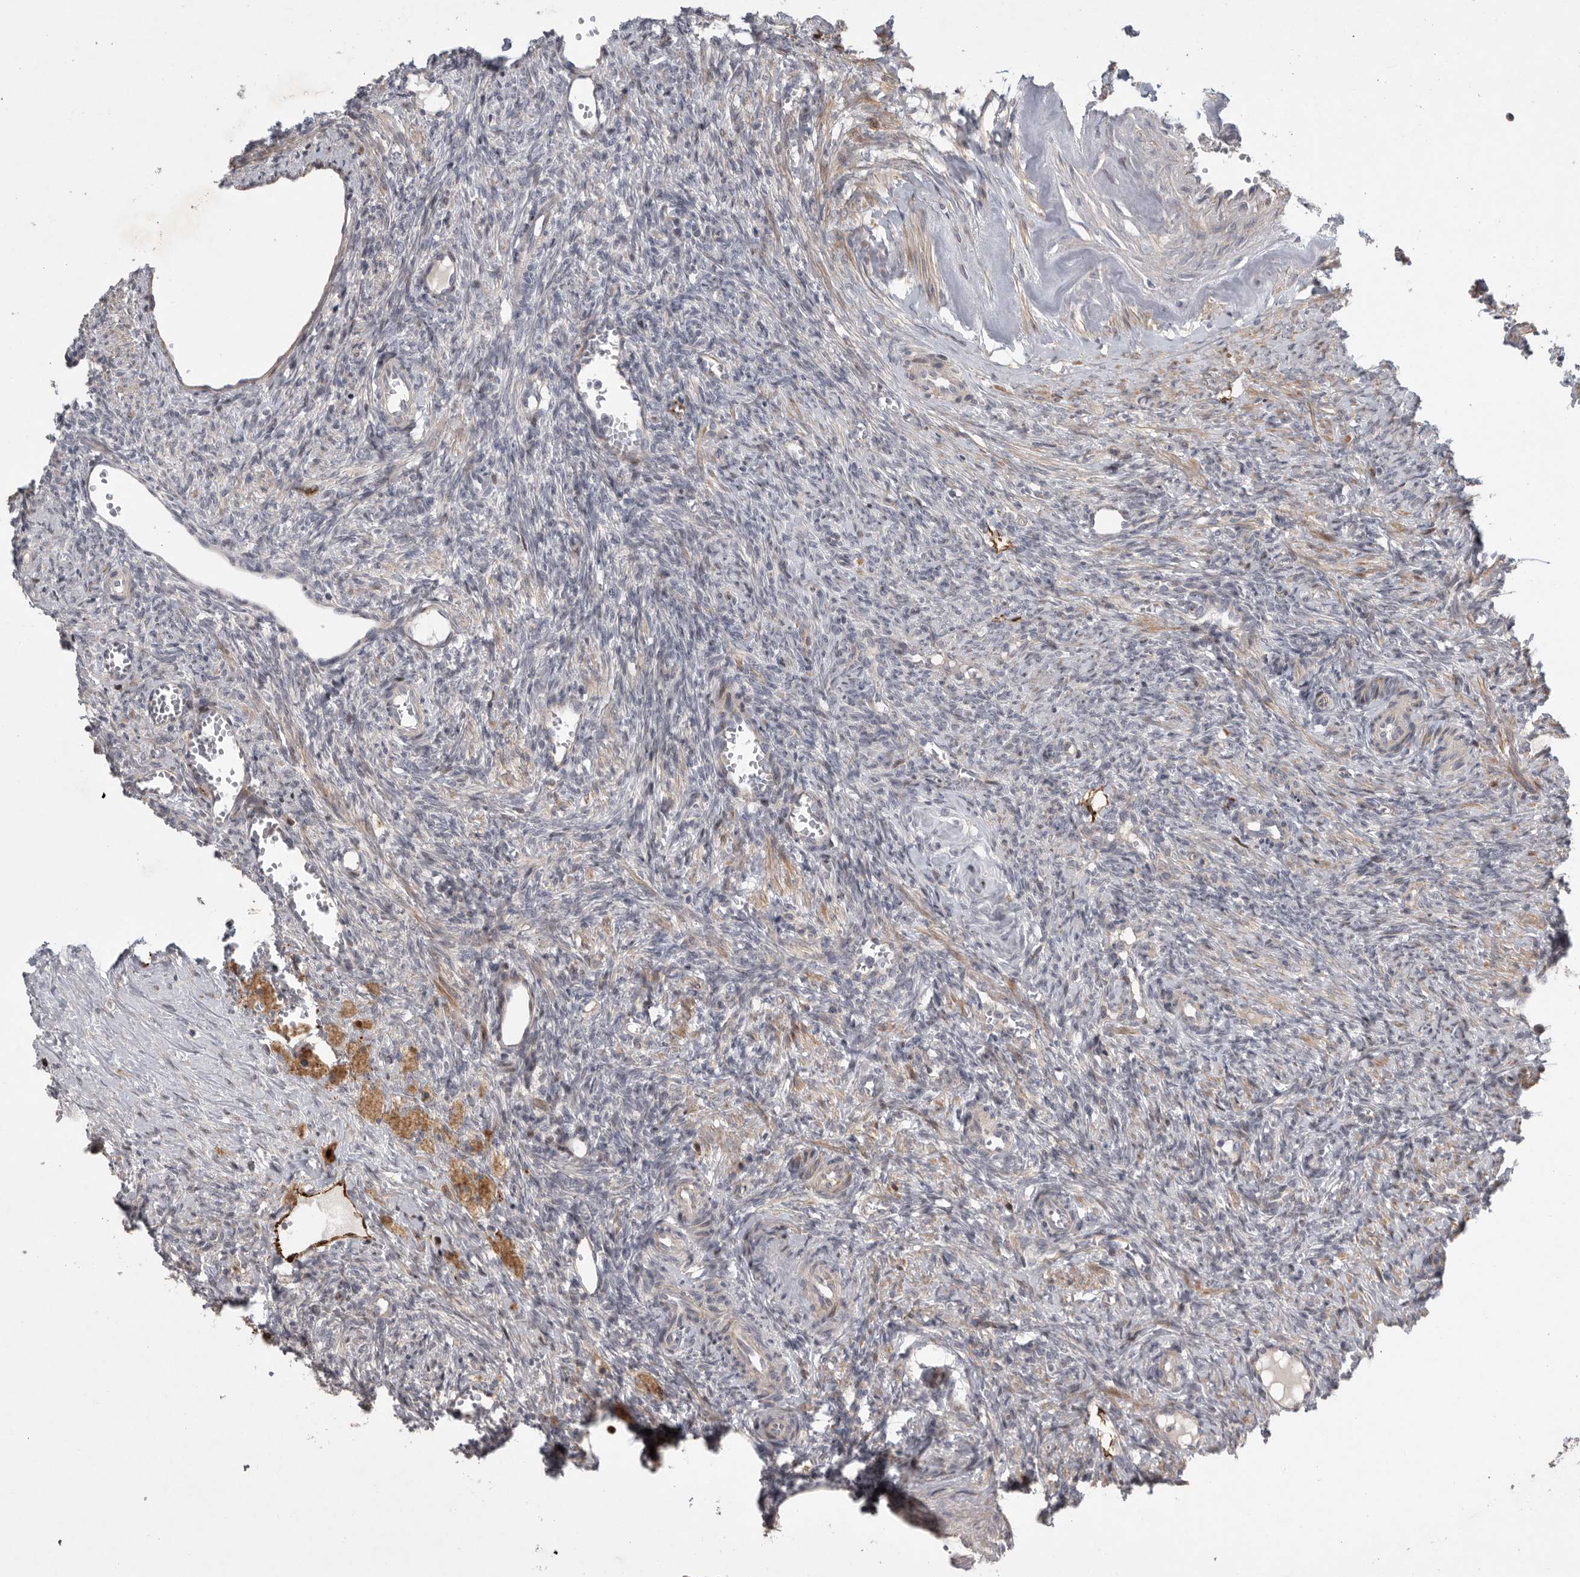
{"staining": {"intensity": "weak", "quantity": ">75%", "location": "cytoplasmic/membranous"}, "tissue": "ovary", "cell_type": "Follicle cells", "image_type": "normal", "snomed": [{"axis": "morphology", "description": "Normal tissue, NOS"}, {"axis": "topography", "description": "Ovary"}], "caption": "Human ovary stained for a protein (brown) displays weak cytoplasmic/membranous positive expression in approximately >75% of follicle cells.", "gene": "MPDZ", "patient": {"sex": "female", "age": 41}}